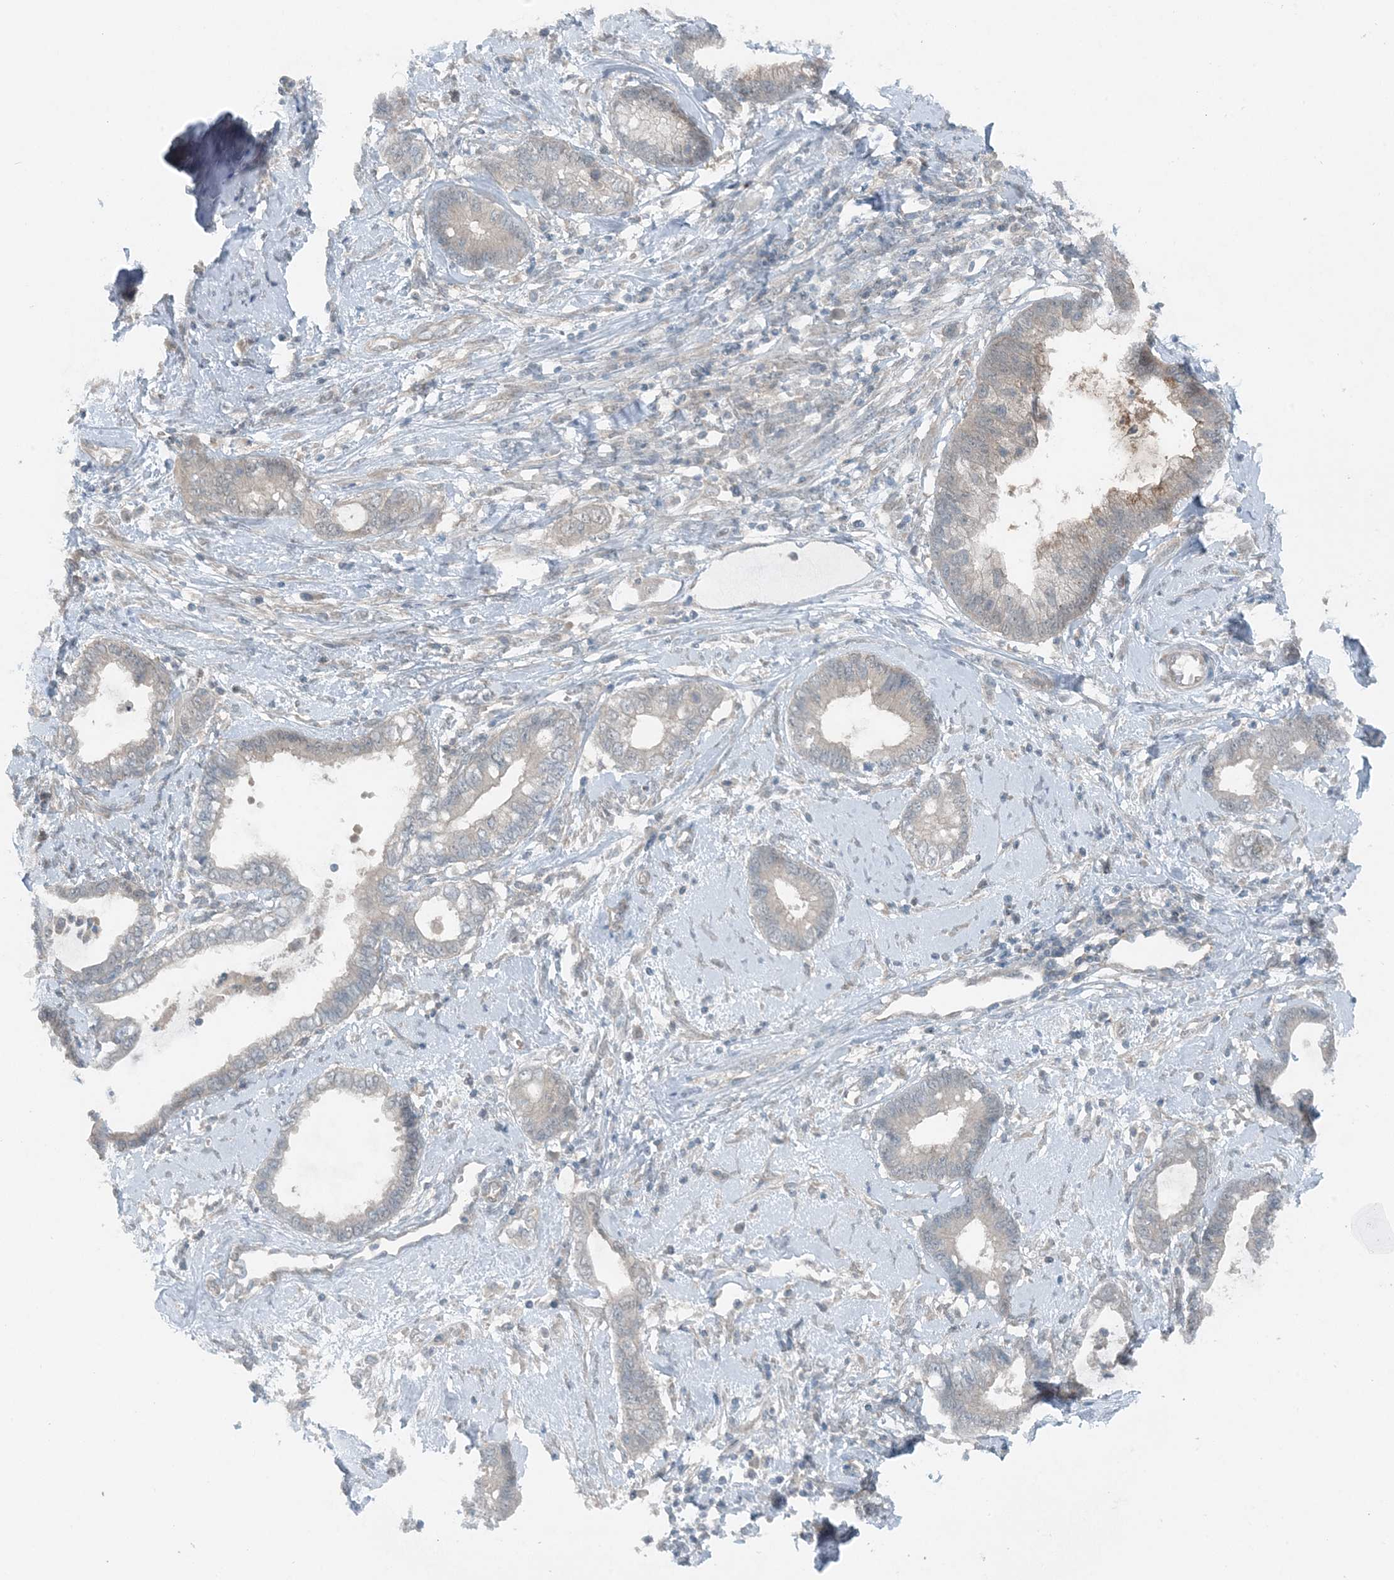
{"staining": {"intensity": "weak", "quantity": "<25%", "location": "cytoplasmic/membranous"}, "tissue": "cervical cancer", "cell_type": "Tumor cells", "image_type": "cancer", "snomed": [{"axis": "morphology", "description": "Adenocarcinoma, NOS"}, {"axis": "topography", "description": "Cervix"}], "caption": "Immunohistochemical staining of cervical cancer shows no significant staining in tumor cells. Nuclei are stained in blue.", "gene": "MITD1", "patient": {"sex": "female", "age": 44}}